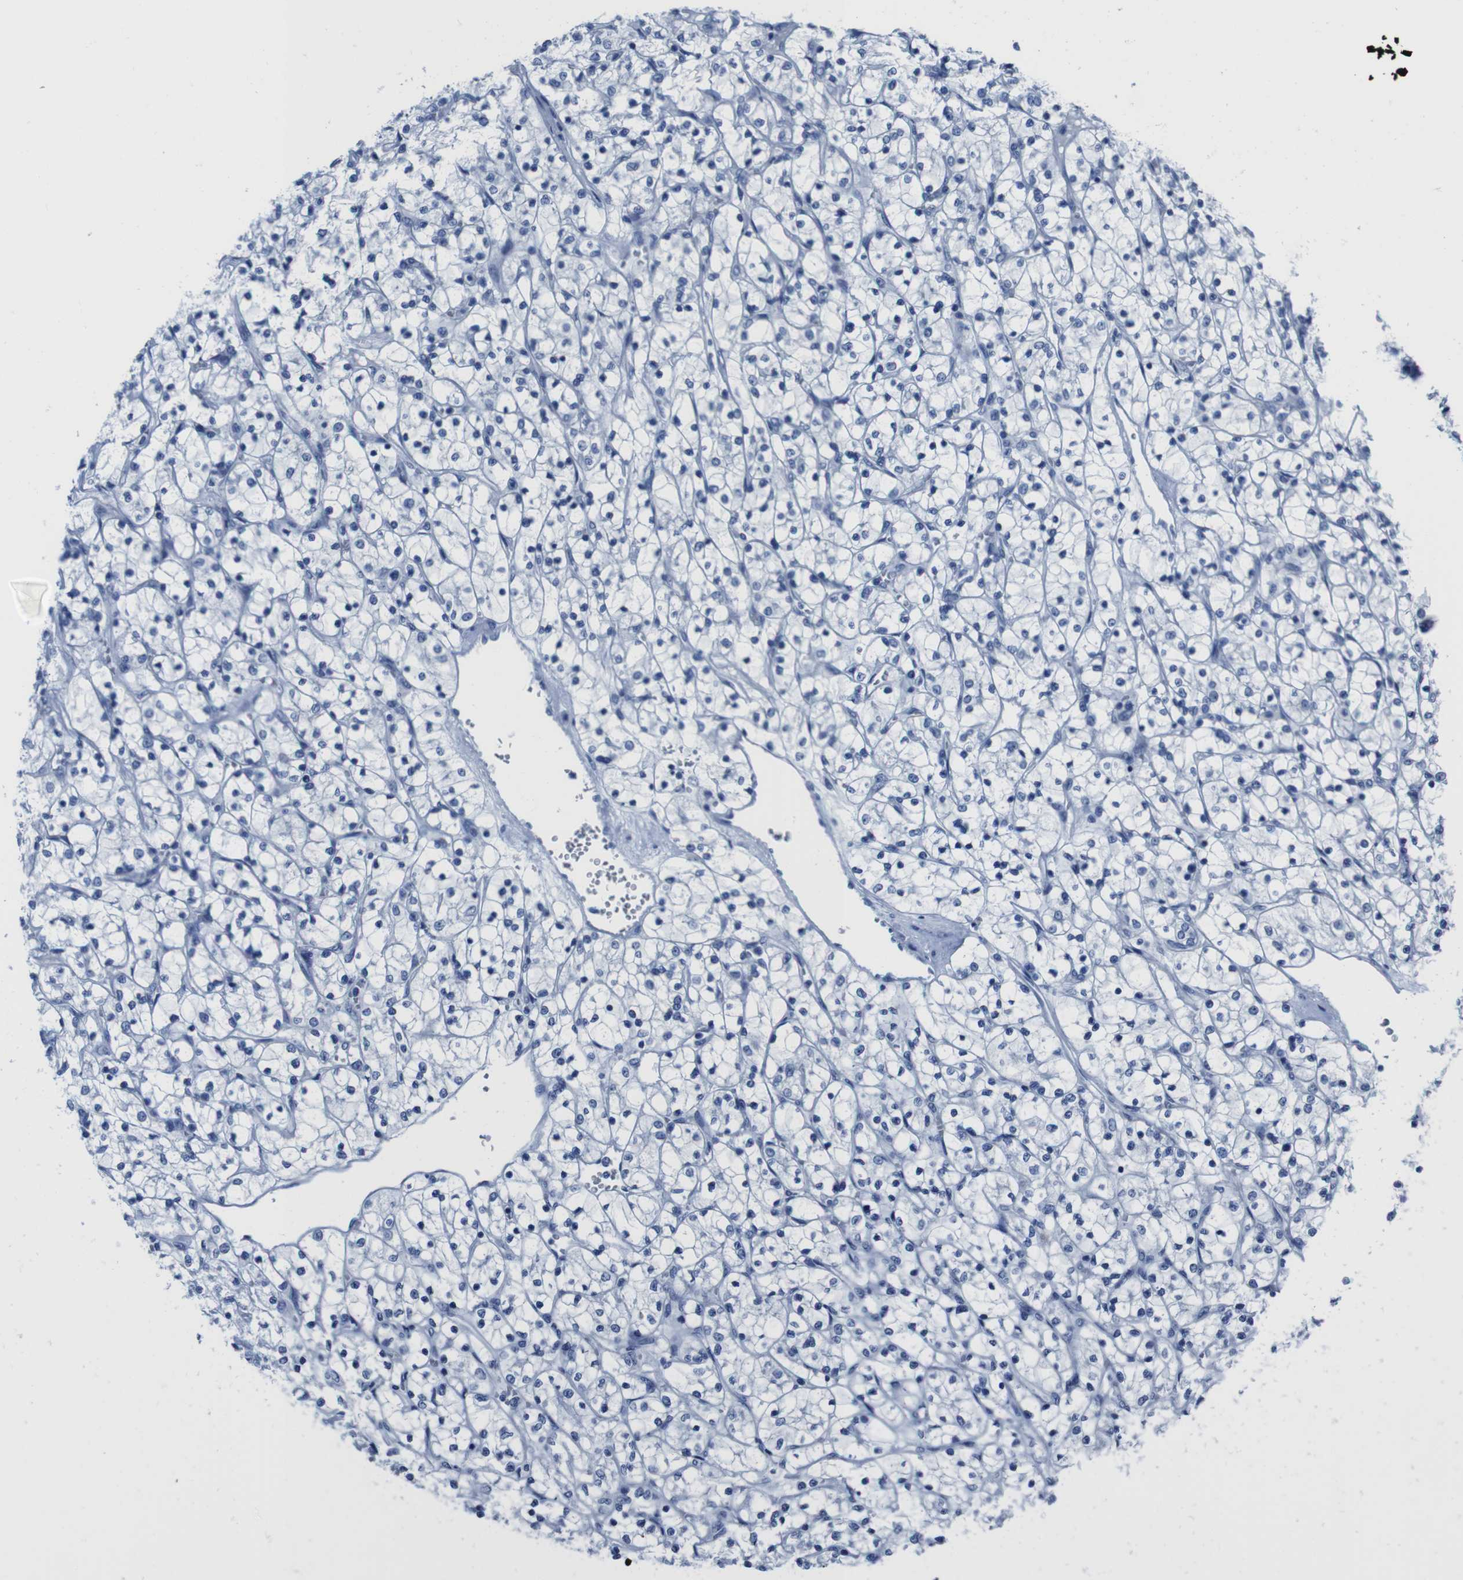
{"staining": {"intensity": "negative", "quantity": "none", "location": "none"}, "tissue": "renal cancer", "cell_type": "Tumor cells", "image_type": "cancer", "snomed": [{"axis": "morphology", "description": "Adenocarcinoma, NOS"}, {"axis": "topography", "description": "Kidney"}], "caption": "An image of renal cancer stained for a protein displays no brown staining in tumor cells.", "gene": "EIF4A1", "patient": {"sex": "female", "age": 69}}